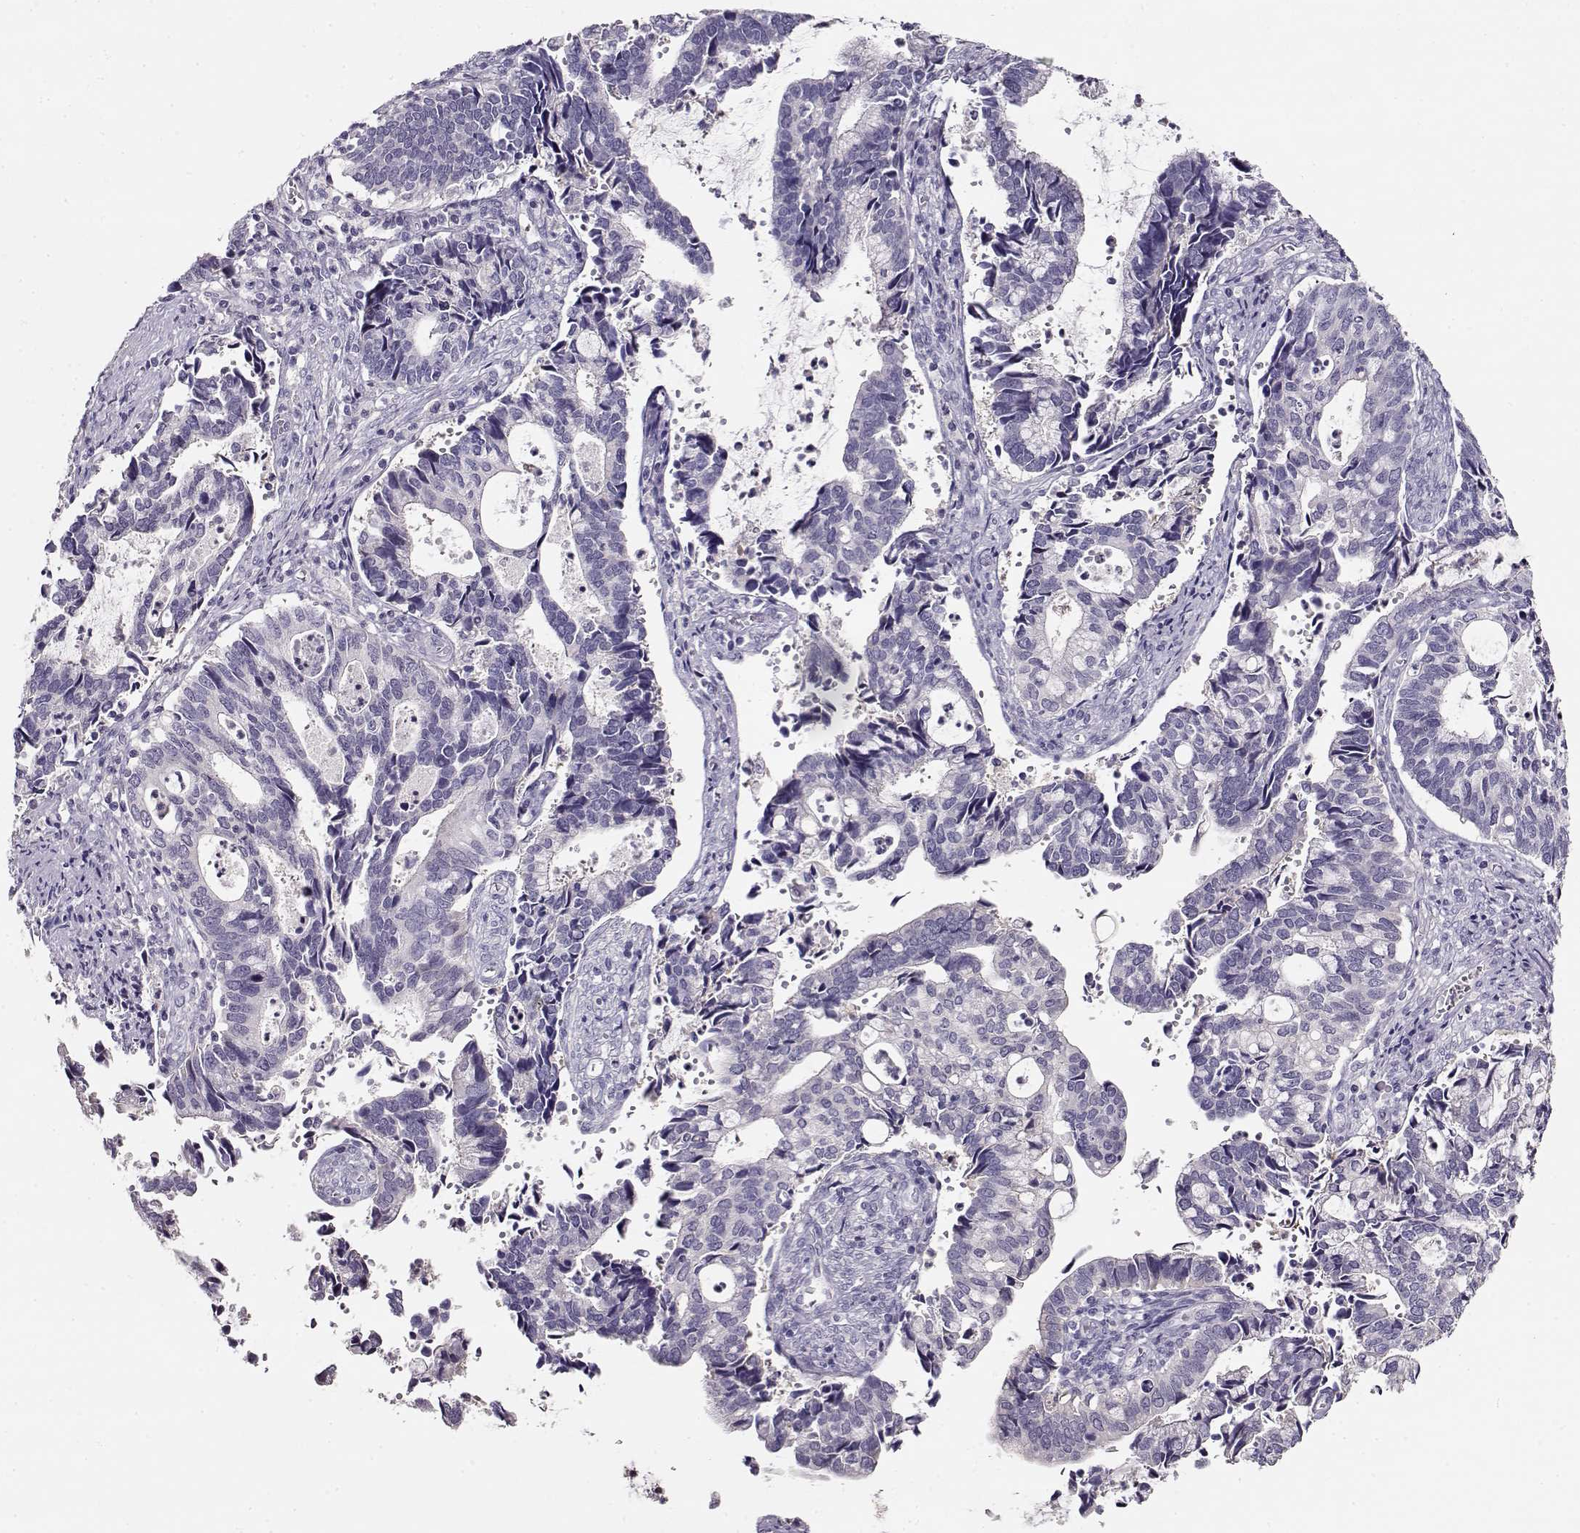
{"staining": {"intensity": "negative", "quantity": "none", "location": "none"}, "tissue": "cervical cancer", "cell_type": "Tumor cells", "image_type": "cancer", "snomed": [{"axis": "morphology", "description": "Adenocarcinoma, NOS"}, {"axis": "topography", "description": "Cervix"}], "caption": "DAB (3,3'-diaminobenzidine) immunohistochemical staining of cervical cancer reveals no significant positivity in tumor cells.", "gene": "NDRG4", "patient": {"sex": "female", "age": 42}}